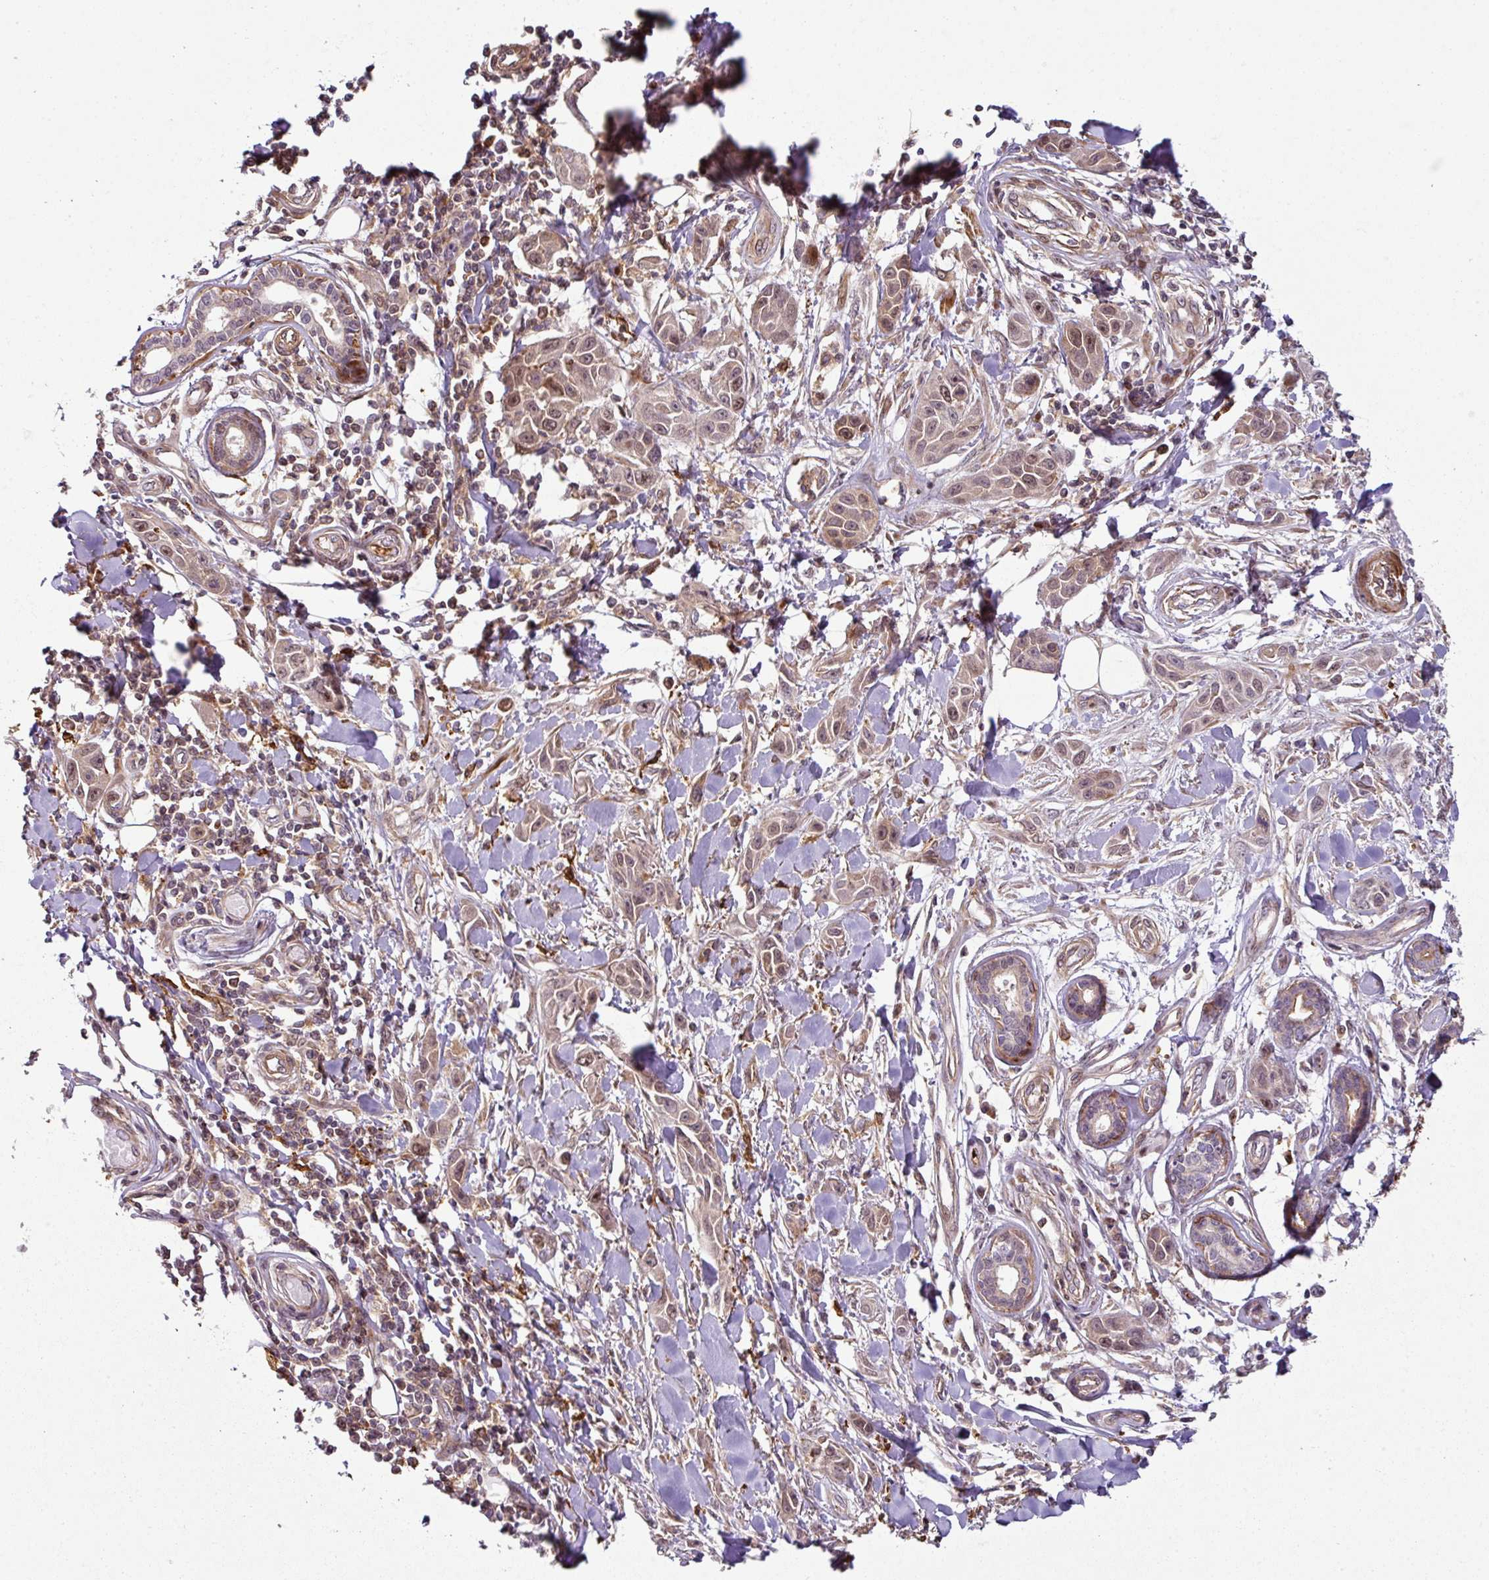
{"staining": {"intensity": "weak", "quantity": ">75%", "location": "cytoplasmic/membranous,nuclear"}, "tissue": "skin cancer", "cell_type": "Tumor cells", "image_type": "cancer", "snomed": [{"axis": "morphology", "description": "Squamous cell carcinoma, NOS"}, {"axis": "topography", "description": "Skin"}], "caption": "Immunohistochemistry micrograph of neoplastic tissue: skin cancer (squamous cell carcinoma) stained using immunohistochemistry (IHC) exhibits low levels of weak protein expression localized specifically in the cytoplasmic/membranous and nuclear of tumor cells, appearing as a cytoplasmic/membranous and nuclear brown color.", "gene": "ATAT1", "patient": {"sex": "female", "age": 69}}